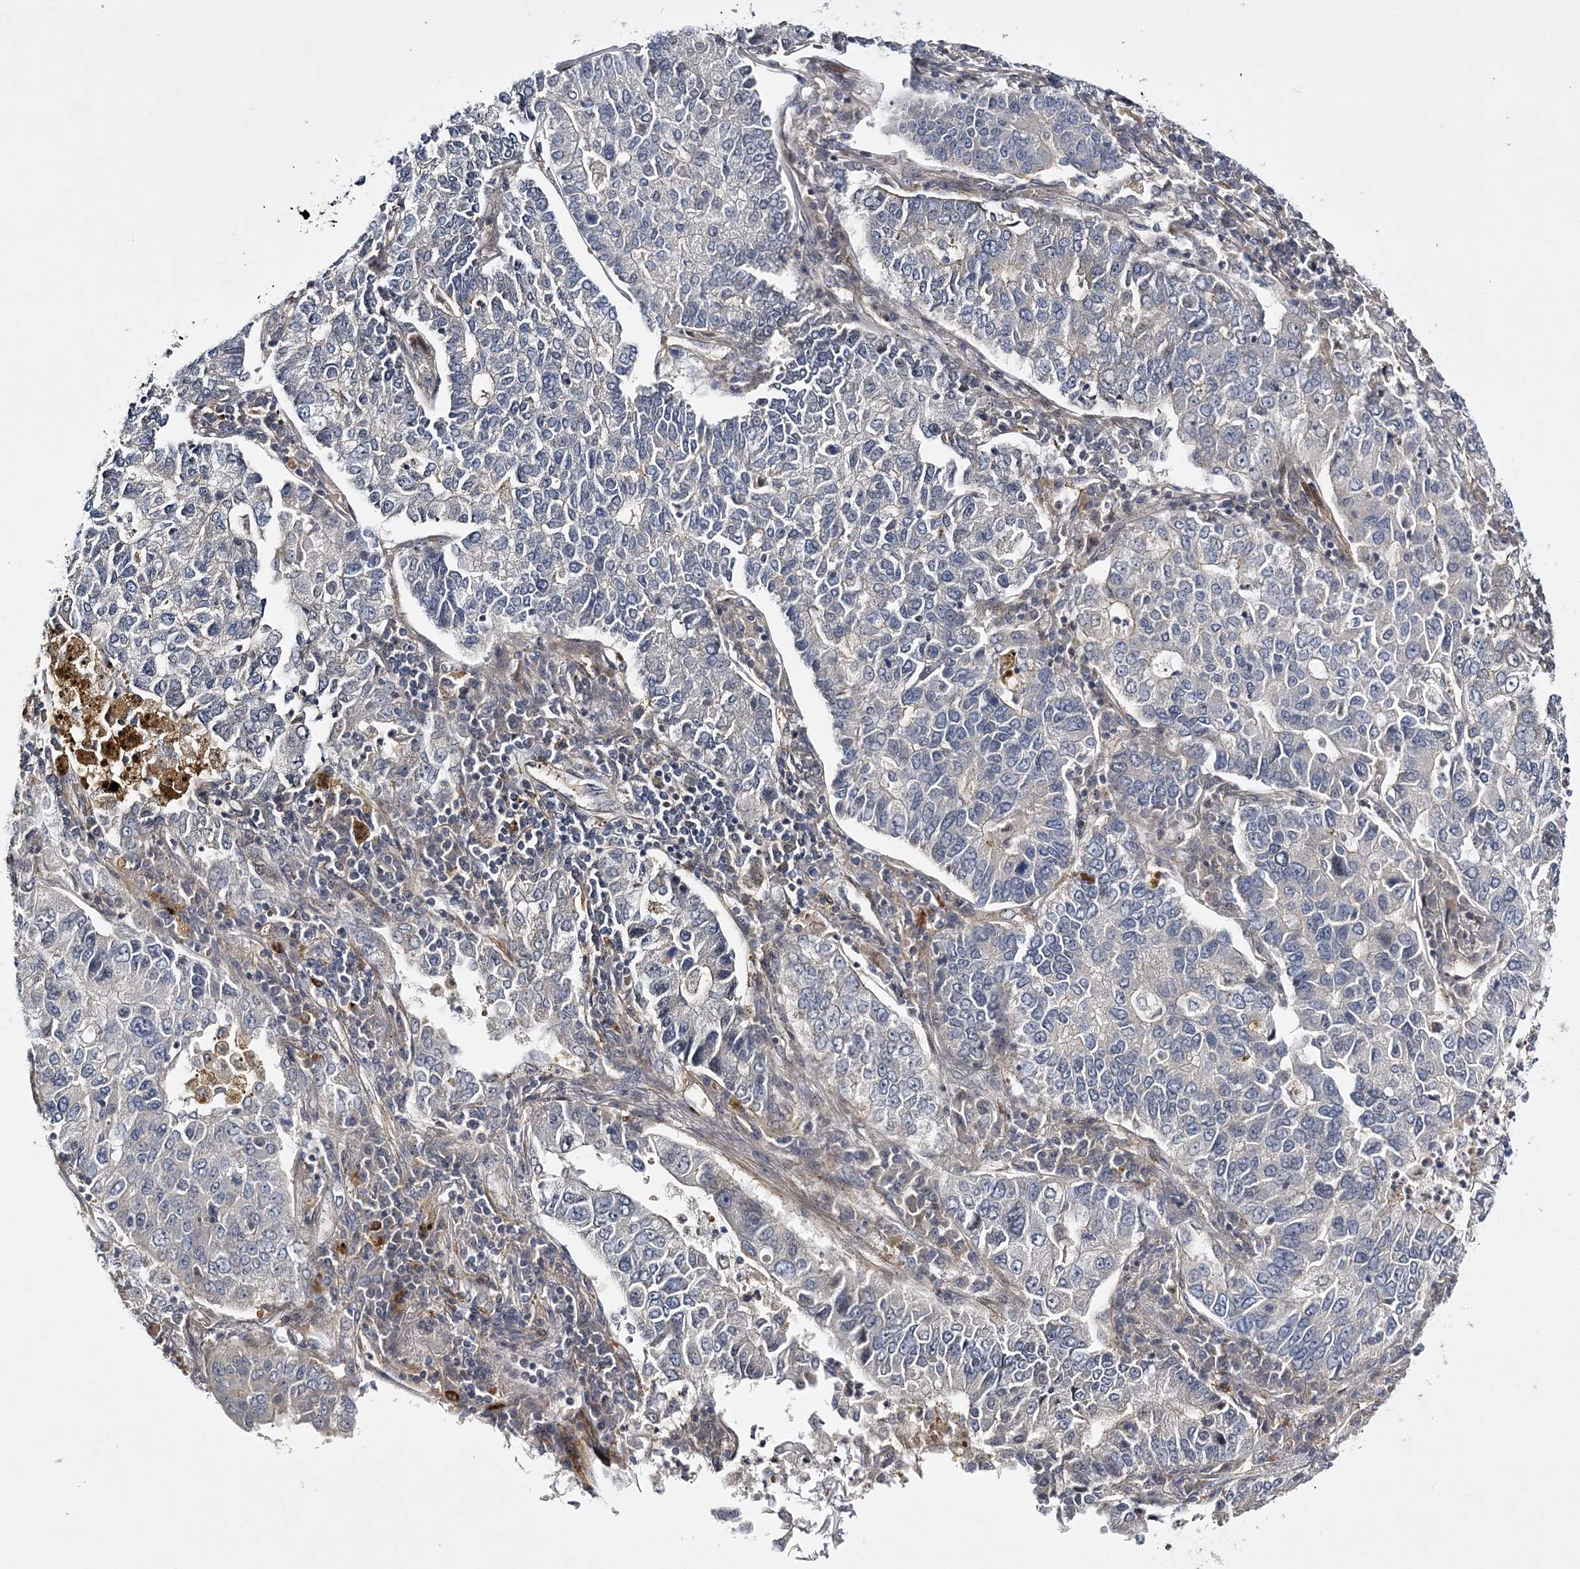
{"staining": {"intensity": "negative", "quantity": "none", "location": "none"}, "tissue": "lung cancer", "cell_type": "Tumor cells", "image_type": "cancer", "snomed": [{"axis": "morphology", "description": "Adenocarcinoma, NOS"}, {"axis": "topography", "description": "Lung"}], "caption": "Adenocarcinoma (lung) was stained to show a protein in brown. There is no significant expression in tumor cells.", "gene": "CALN1", "patient": {"sex": "male", "age": 49}}